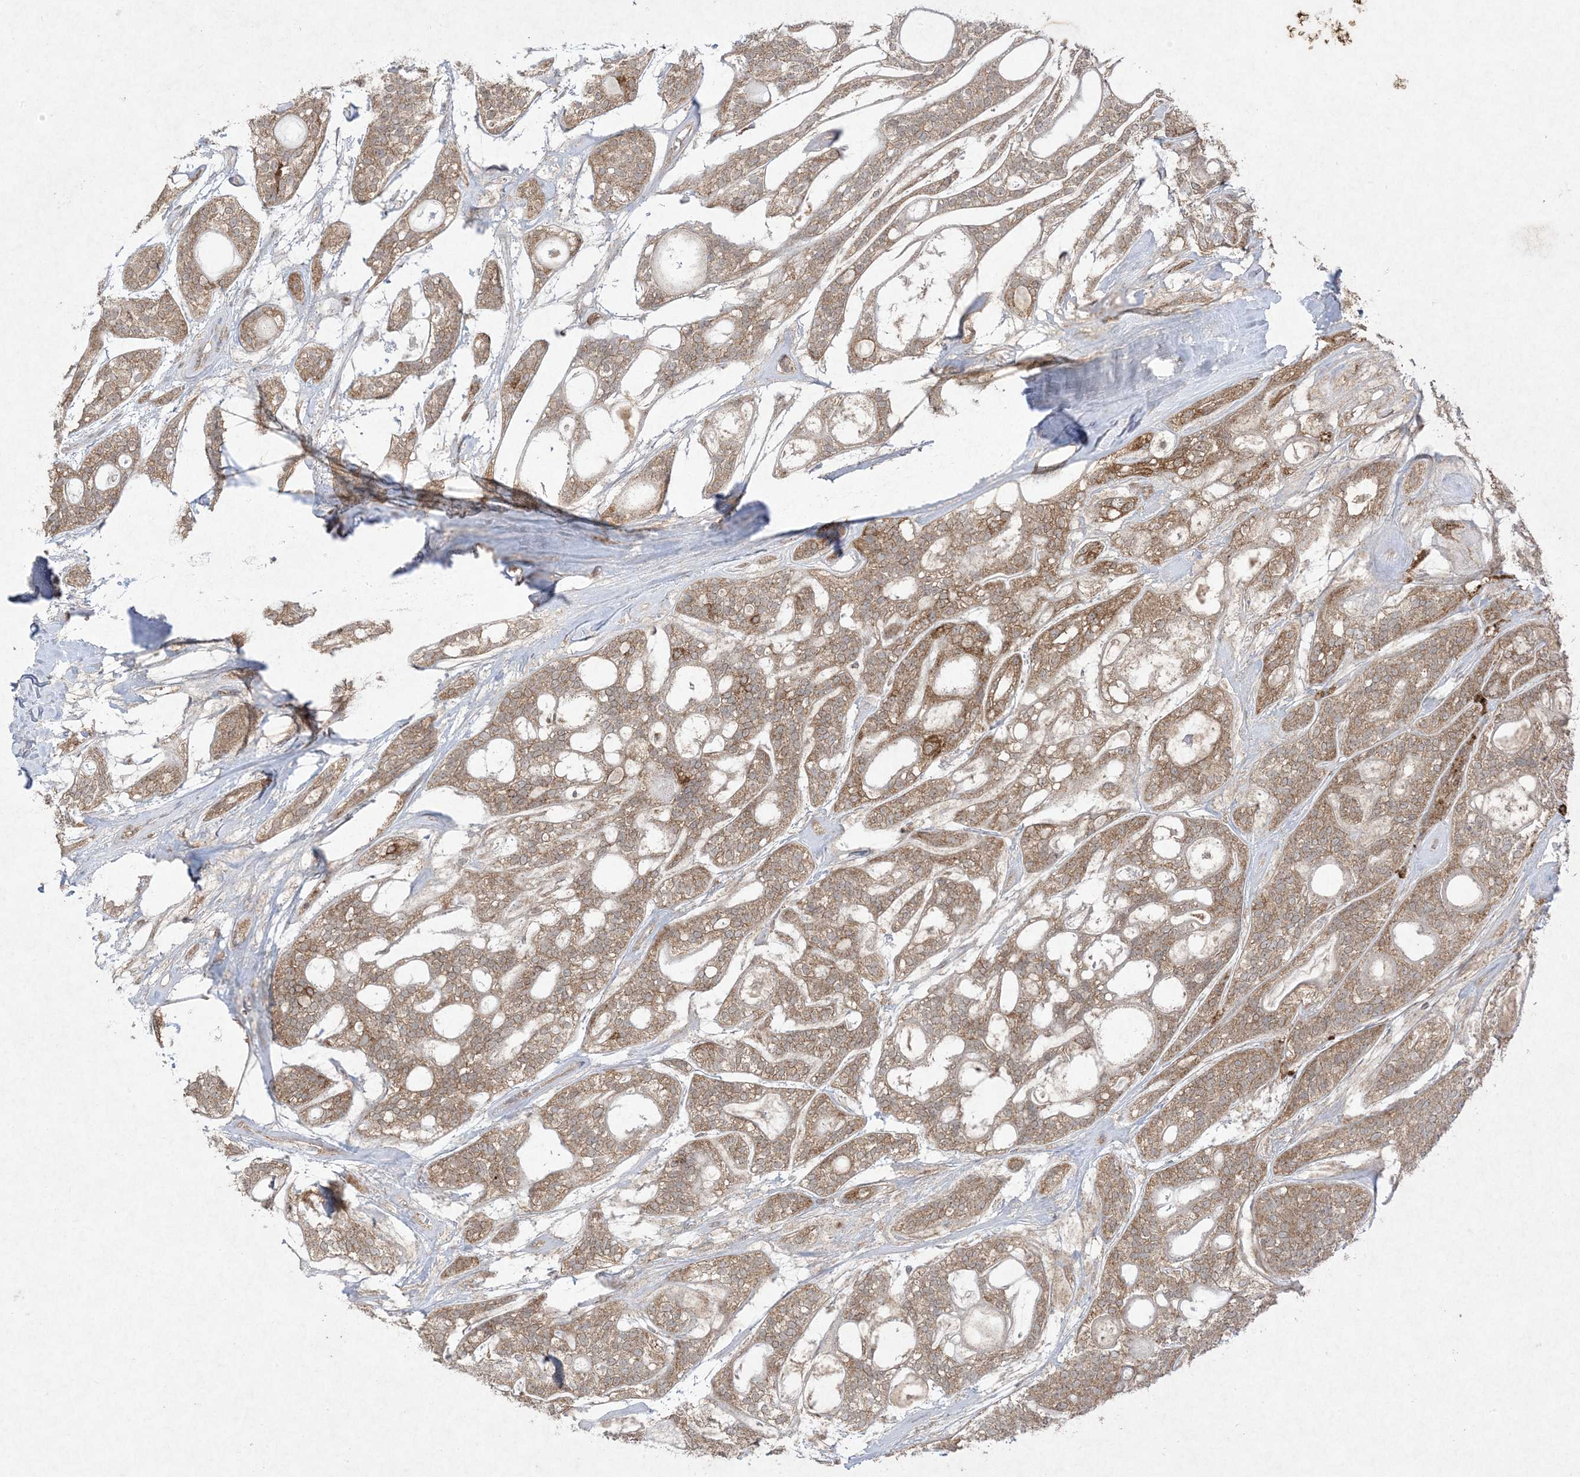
{"staining": {"intensity": "moderate", "quantity": ">75%", "location": "cytoplasmic/membranous"}, "tissue": "head and neck cancer", "cell_type": "Tumor cells", "image_type": "cancer", "snomed": [{"axis": "morphology", "description": "Adenocarcinoma, NOS"}, {"axis": "topography", "description": "Head-Neck"}], "caption": "Immunohistochemistry of head and neck cancer demonstrates medium levels of moderate cytoplasmic/membranous positivity in about >75% of tumor cells.", "gene": "UBE2C", "patient": {"sex": "male", "age": 66}}